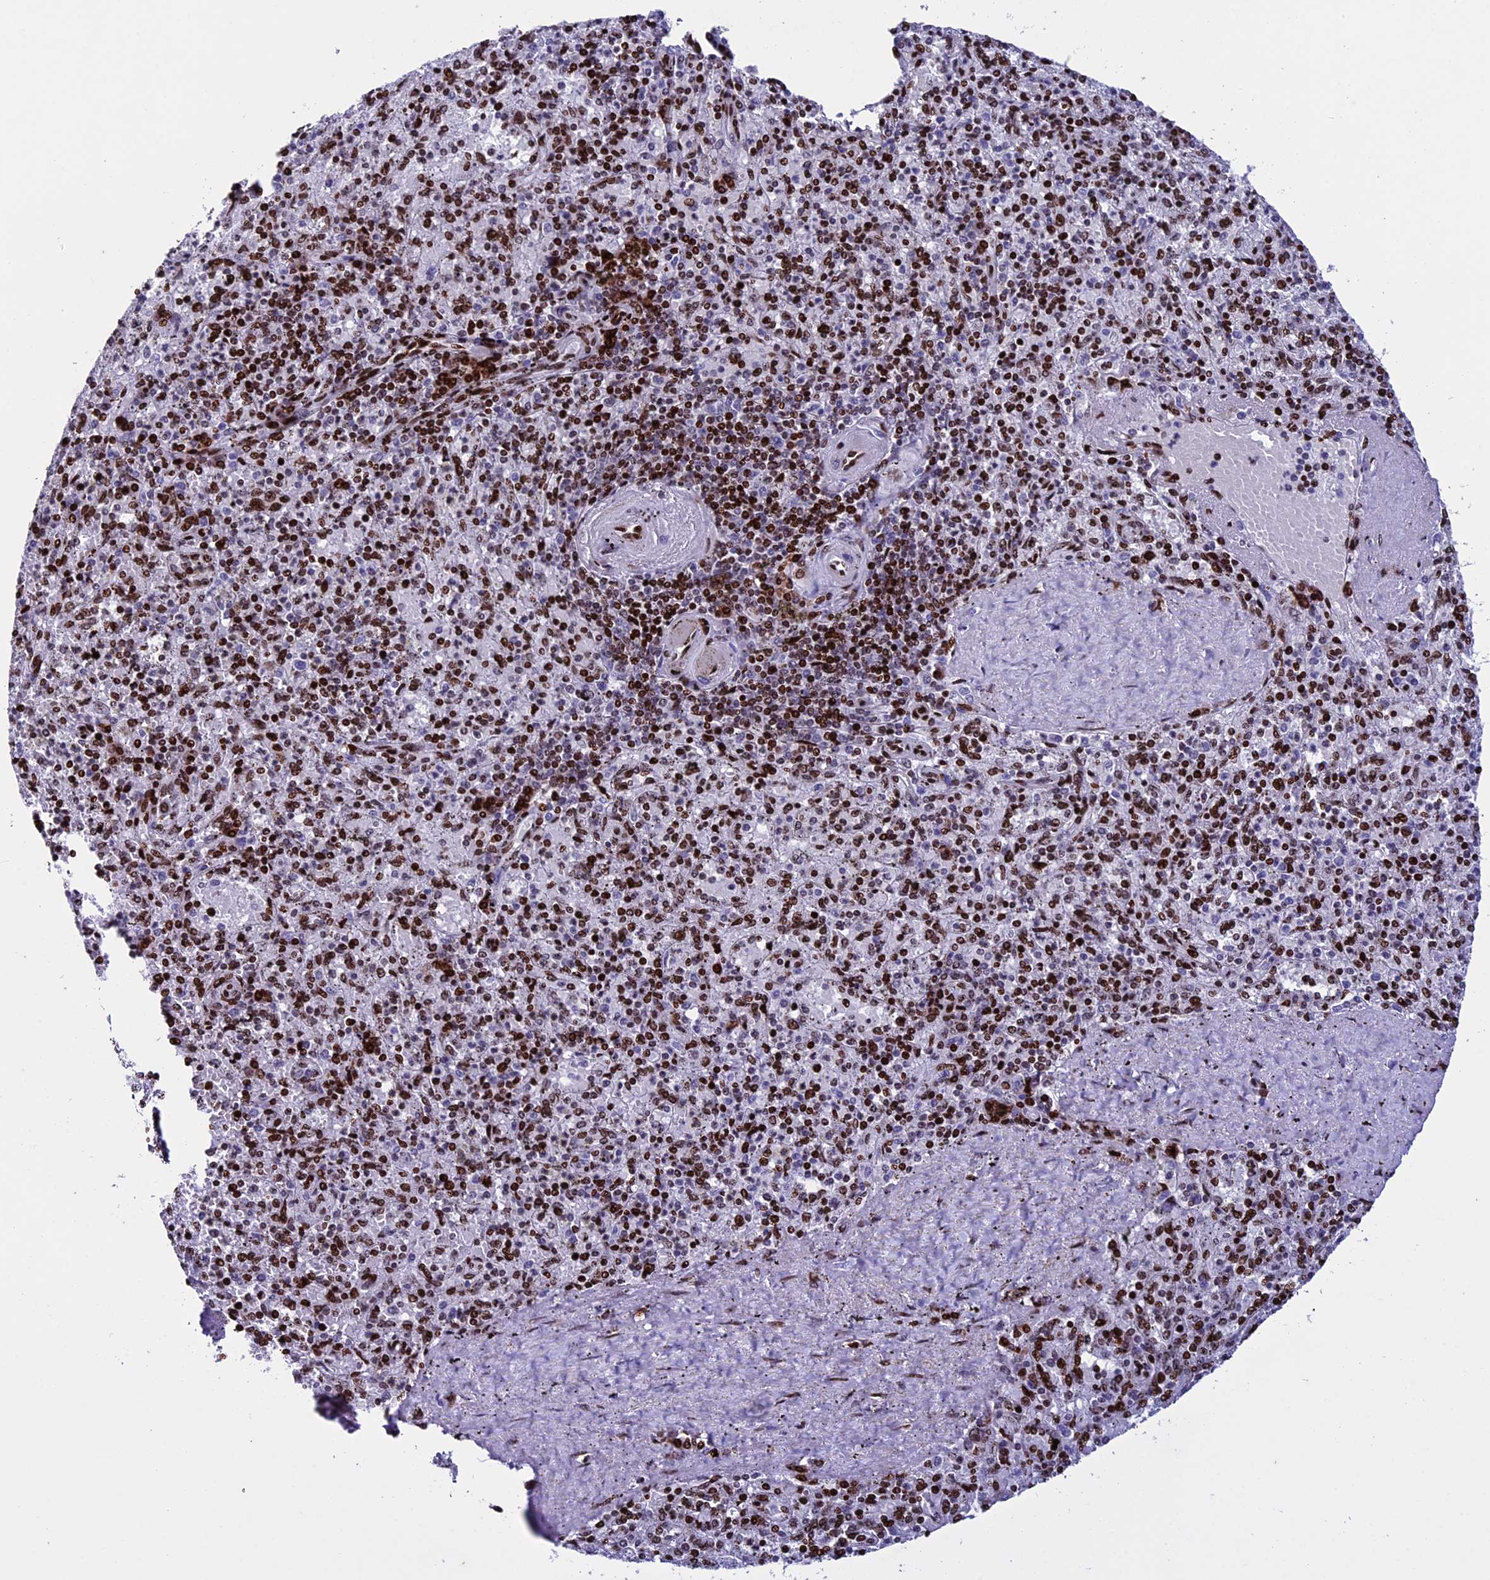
{"staining": {"intensity": "strong", "quantity": "25%-75%", "location": "nuclear"}, "tissue": "spleen", "cell_type": "Cells in red pulp", "image_type": "normal", "snomed": [{"axis": "morphology", "description": "Normal tissue, NOS"}, {"axis": "topography", "description": "Spleen"}], "caption": "Immunohistochemistry image of normal human spleen stained for a protein (brown), which reveals high levels of strong nuclear positivity in about 25%-75% of cells in red pulp.", "gene": "BTBD3", "patient": {"sex": "male", "age": 82}}